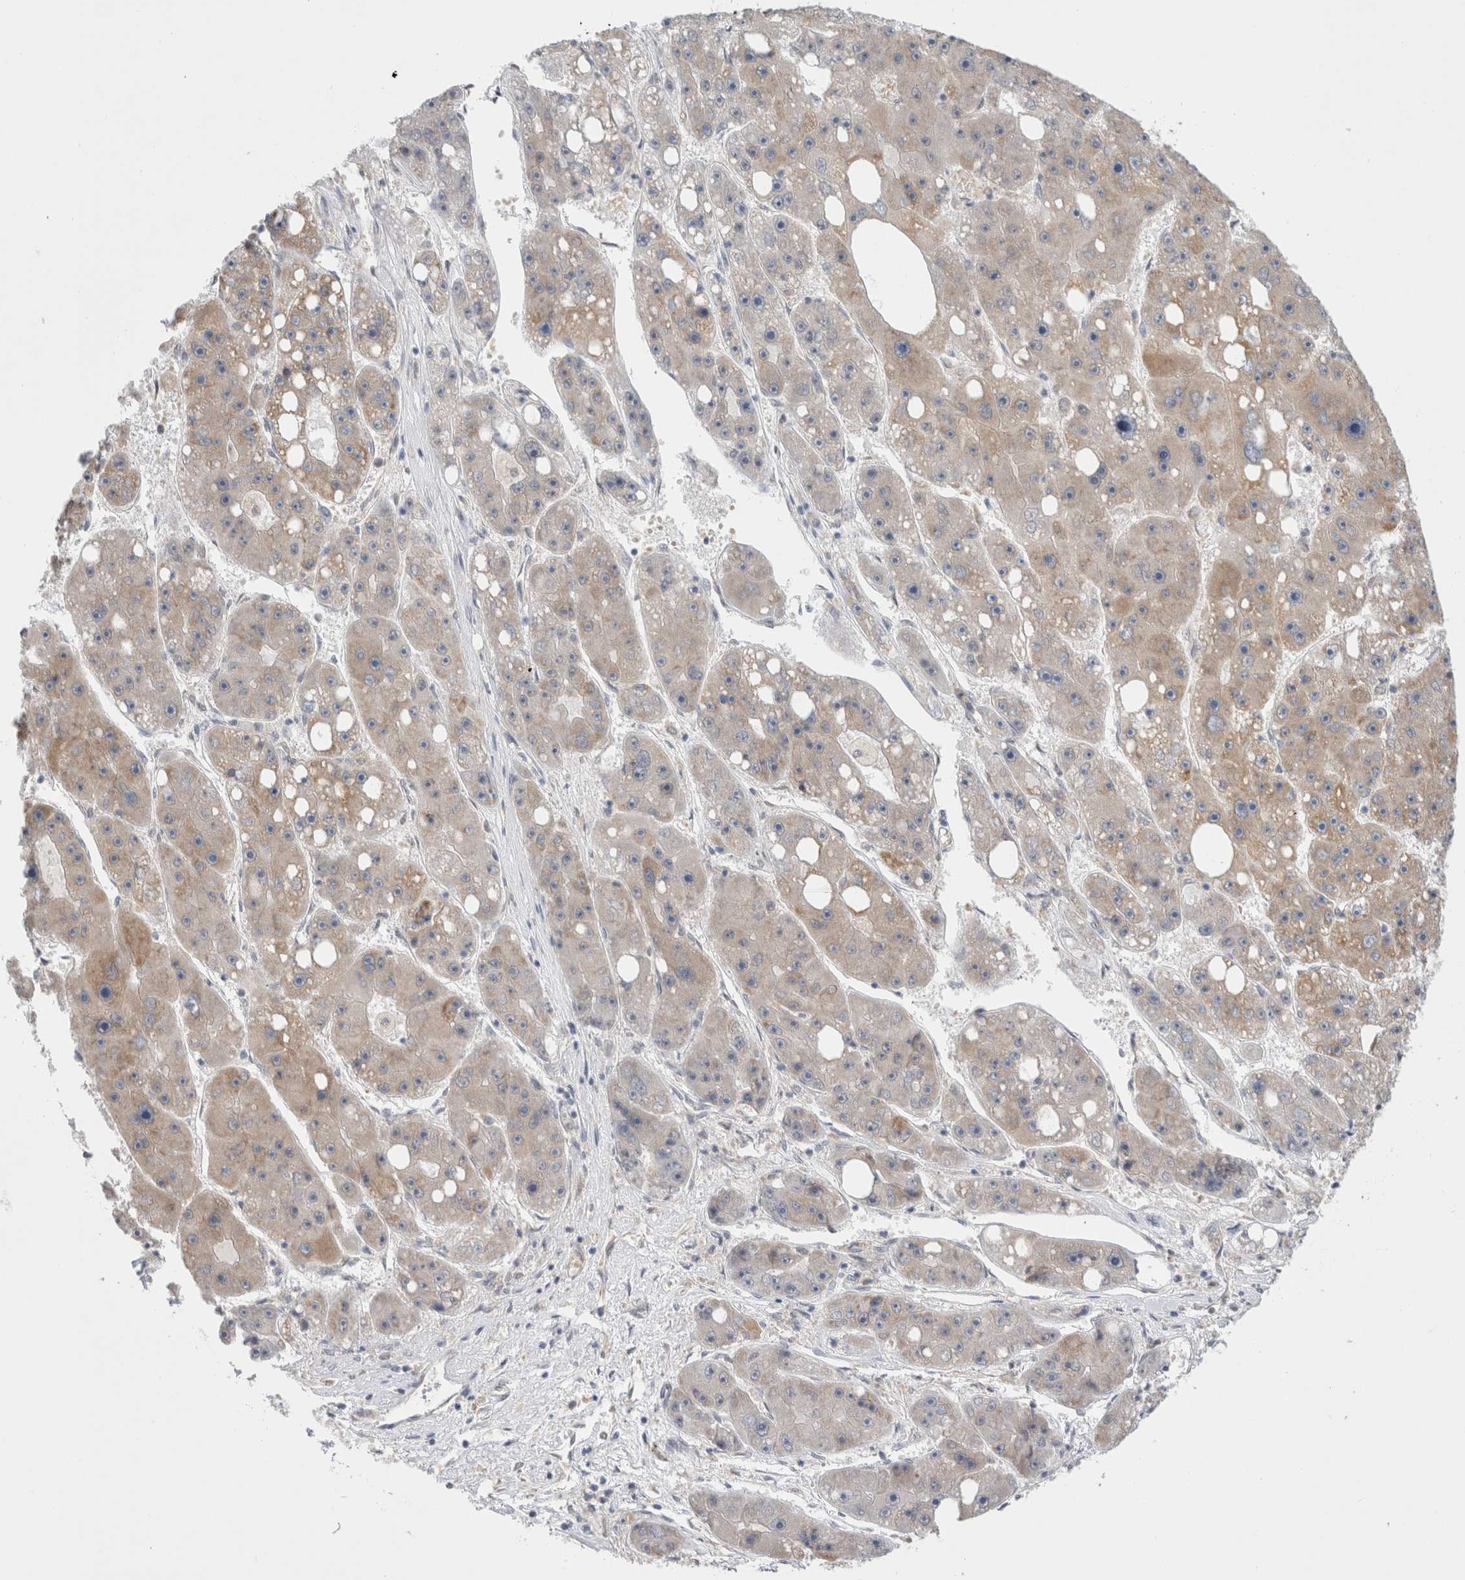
{"staining": {"intensity": "weak", "quantity": "<25%", "location": "cytoplasmic/membranous"}, "tissue": "liver cancer", "cell_type": "Tumor cells", "image_type": "cancer", "snomed": [{"axis": "morphology", "description": "Carcinoma, Hepatocellular, NOS"}, {"axis": "topography", "description": "Liver"}], "caption": "The histopathology image exhibits no significant expression in tumor cells of hepatocellular carcinoma (liver).", "gene": "NDOR1", "patient": {"sex": "female", "age": 61}}